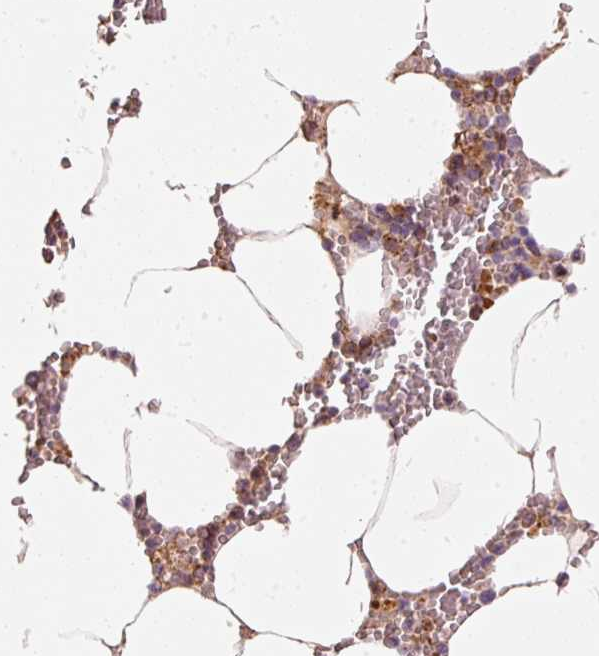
{"staining": {"intensity": "moderate", "quantity": "<25%", "location": "cytoplasmic/membranous"}, "tissue": "bone marrow", "cell_type": "Hematopoietic cells", "image_type": "normal", "snomed": [{"axis": "morphology", "description": "Normal tissue, NOS"}, {"axis": "topography", "description": "Bone marrow"}], "caption": "Immunohistochemistry (IHC) histopathology image of unremarkable bone marrow: bone marrow stained using immunohistochemistry exhibits low levels of moderate protein expression localized specifically in the cytoplasmic/membranous of hematopoietic cells, appearing as a cytoplasmic/membranous brown color.", "gene": "MTHFD1L", "patient": {"sex": "male", "age": 70}}